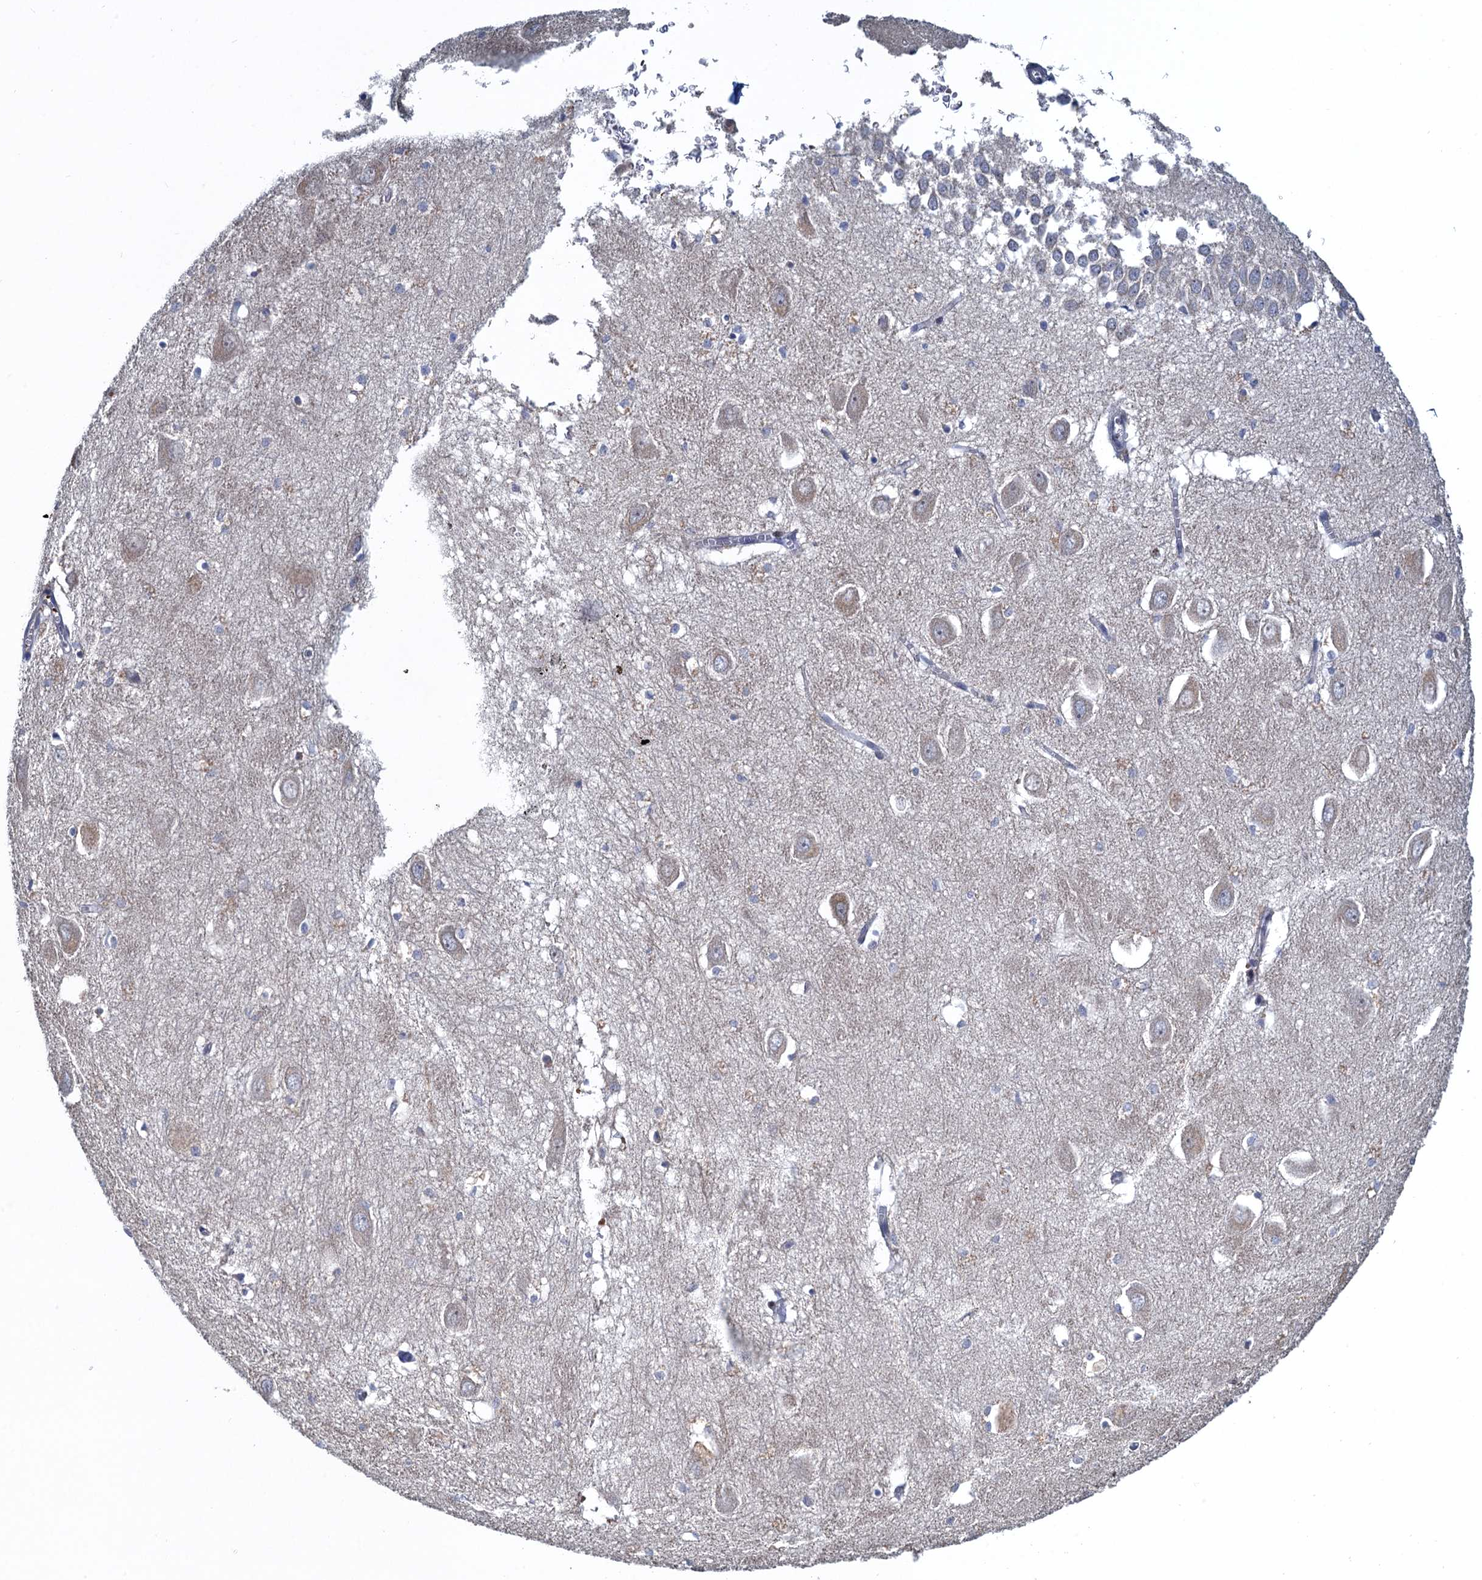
{"staining": {"intensity": "weak", "quantity": "<25%", "location": "cytoplasmic/membranous"}, "tissue": "hippocampus", "cell_type": "Glial cells", "image_type": "normal", "snomed": [{"axis": "morphology", "description": "Normal tissue, NOS"}, {"axis": "topography", "description": "Hippocampus"}], "caption": "The photomicrograph exhibits no staining of glial cells in benign hippocampus. Nuclei are stained in blue.", "gene": "ATOSA", "patient": {"sex": "female", "age": 64}}